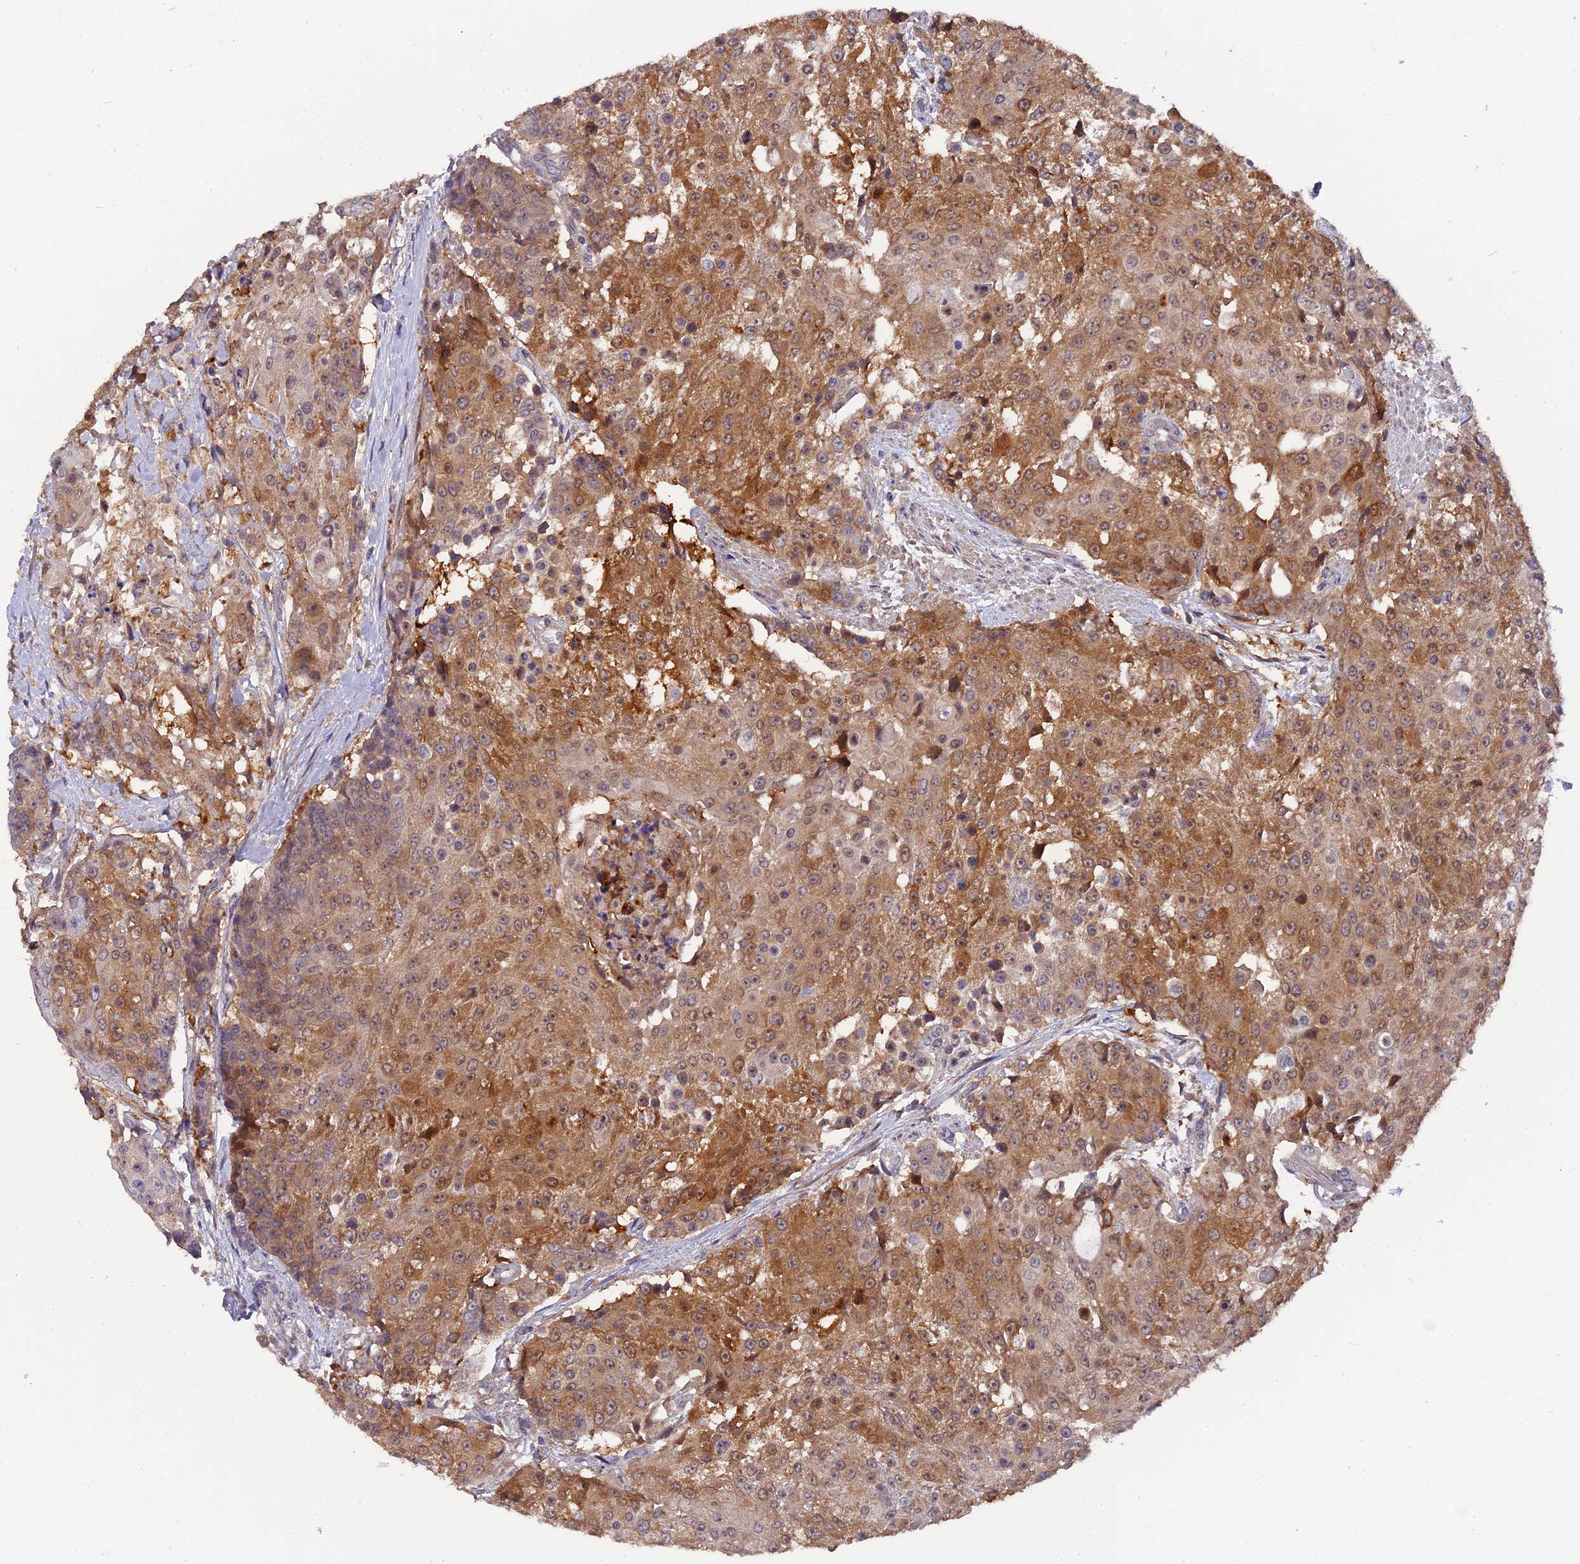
{"staining": {"intensity": "moderate", "quantity": ">75%", "location": "cytoplasmic/membranous"}, "tissue": "urothelial cancer", "cell_type": "Tumor cells", "image_type": "cancer", "snomed": [{"axis": "morphology", "description": "Urothelial carcinoma, High grade"}, {"axis": "topography", "description": "Urinary bladder"}], "caption": "Urothelial carcinoma (high-grade) stained with immunohistochemistry demonstrates moderate cytoplasmic/membranous positivity in about >75% of tumor cells.", "gene": "ZCCHC2", "patient": {"sex": "female", "age": 63}}